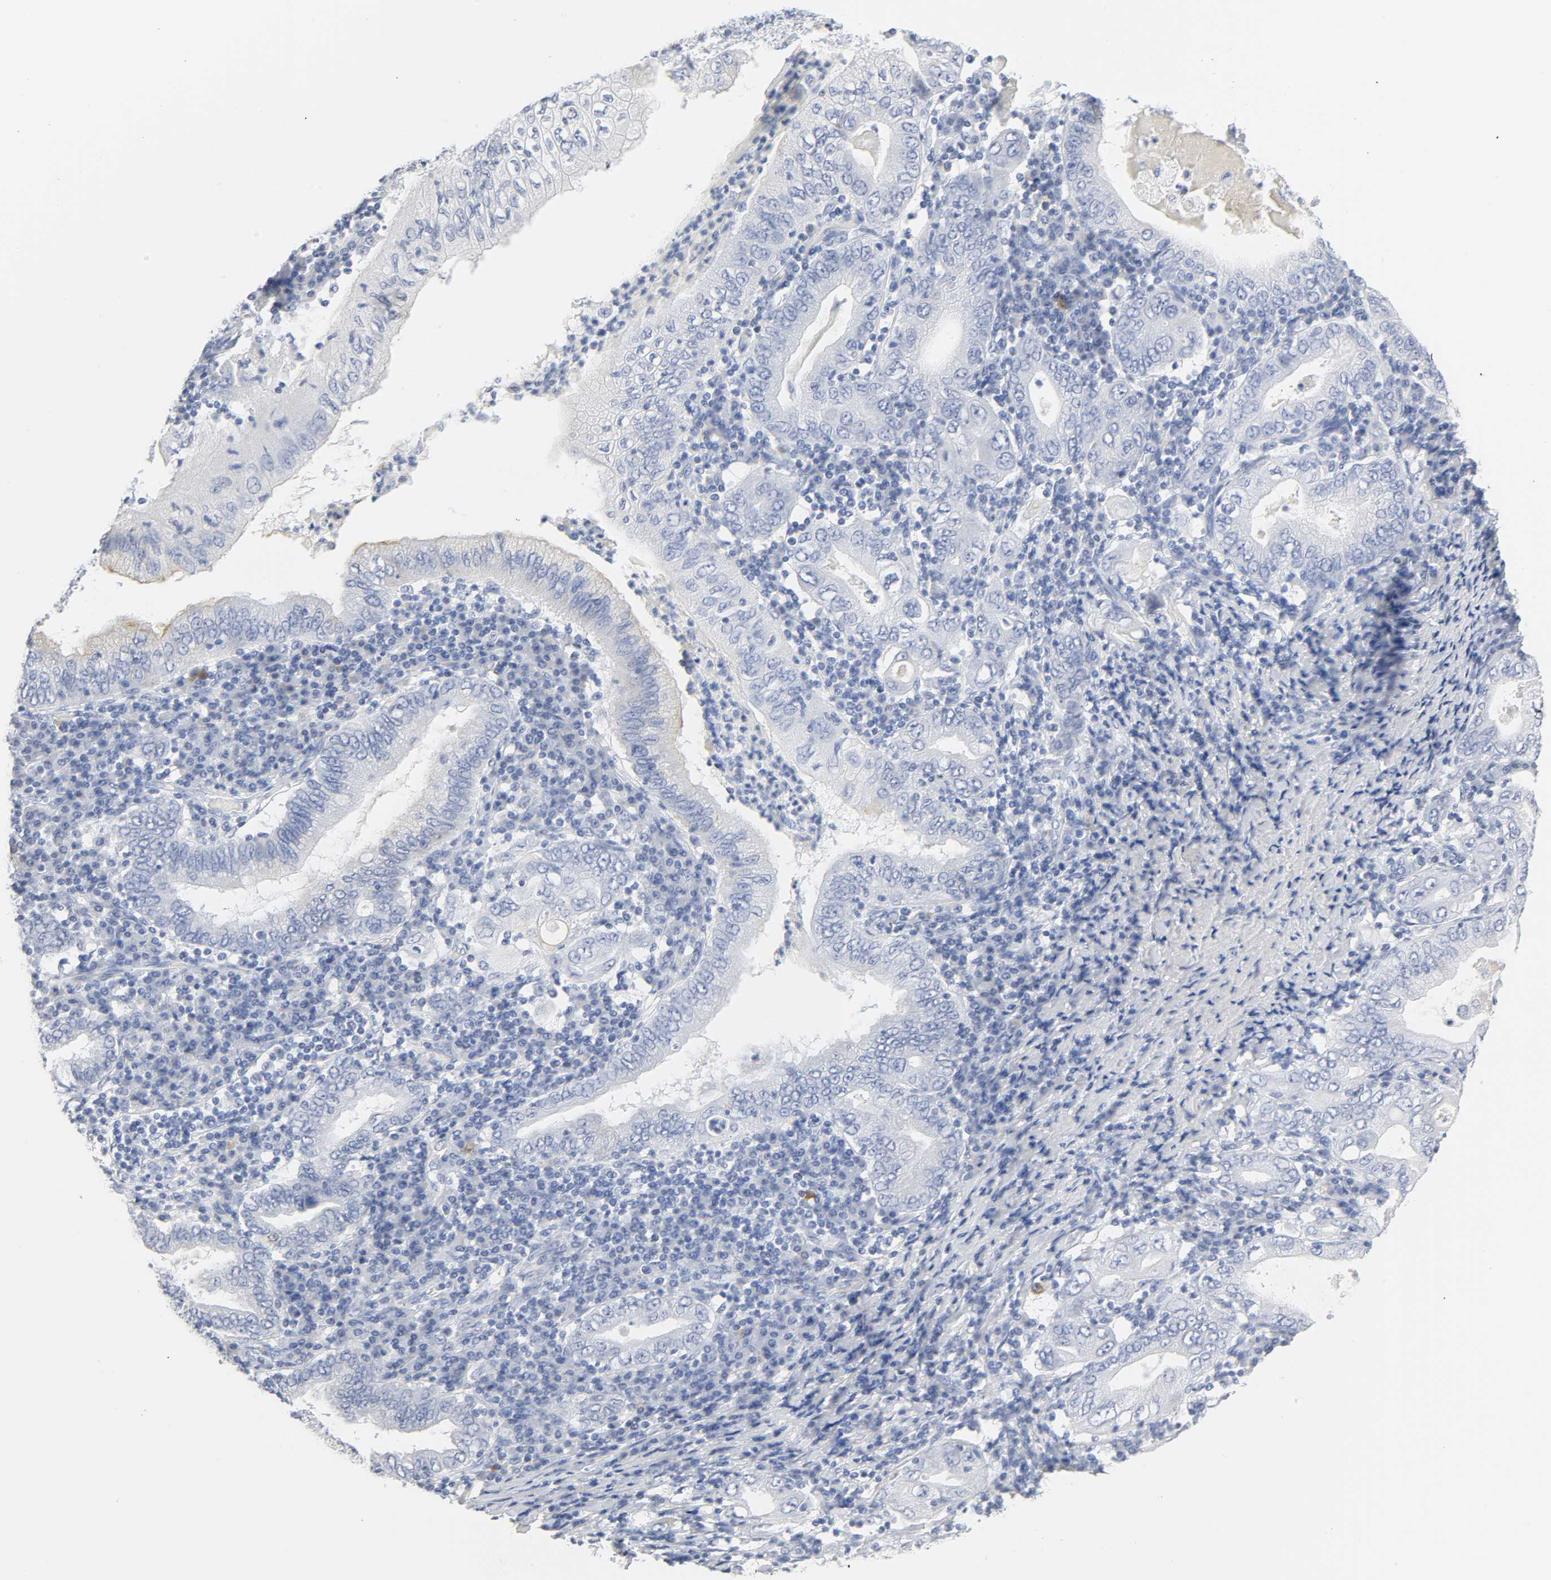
{"staining": {"intensity": "negative", "quantity": "none", "location": "none"}, "tissue": "stomach cancer", "cell_type": "Tumor cells", "image_type": "cancer", "snomed": [{"axis": "morphology", "description": "Normal tissue, NOS"}, {"axis": "morphology", "description": "Adenocarcinoma, NOS"}, {"axis": "topography", "description": "Esophagus"}, {"axis": "topography", "description": "Stomach, upper"}, {"axis": "topography", "description": "Peripheral nerve tissue"}], "caption": "Photomicrograph shows no protein expression in tumor cells of stomach cancer (adenocarcinoma) tissue.", "gene": "ACP3", "patient": {"sex": "male", "age": 62}}